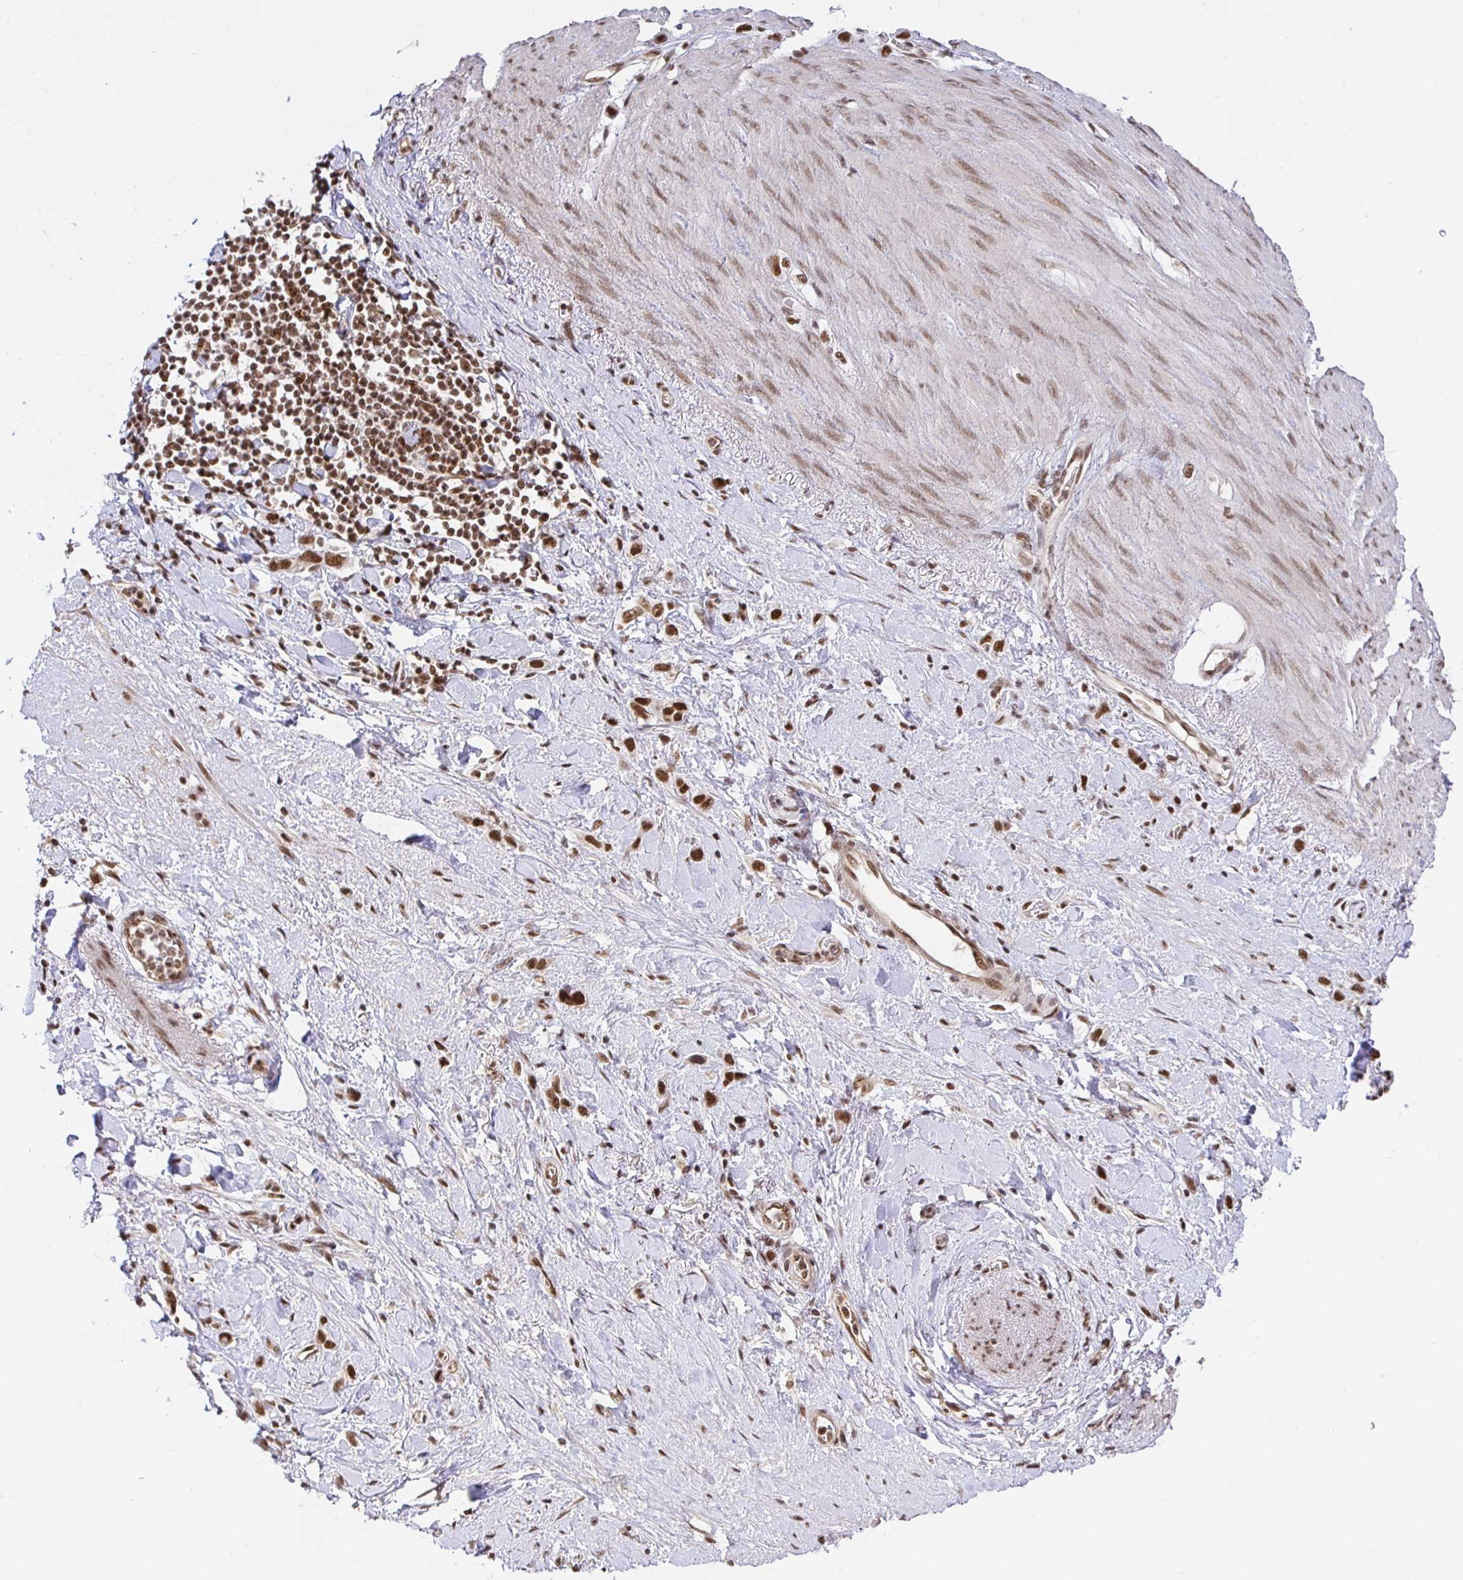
{"staining": {"intensity": "strong", "quantity": ">75%", "location": "nuclear"}, "tissue": "stomach cancer", "cell_type": "Tumor cells", "image_type": "cancer", "snomed": [{"axis": "morphology", "description": "Adenocarcinoma, NOS"}, {"axis": "topography", "description": "Stomach"}], "caption": "The image shows a brown stain indicating the presence of a protein in the nuclear of tumor cells in adenocarcinoma (stomach). The staining is performed using DAB (3,3'-diaminobenzidine) brown chromogen to label protein expression. The nuclei are counter-stained blue using hematoxylin.", "gene": "USF1", "patient": {"sex": "female", "age": 65}}